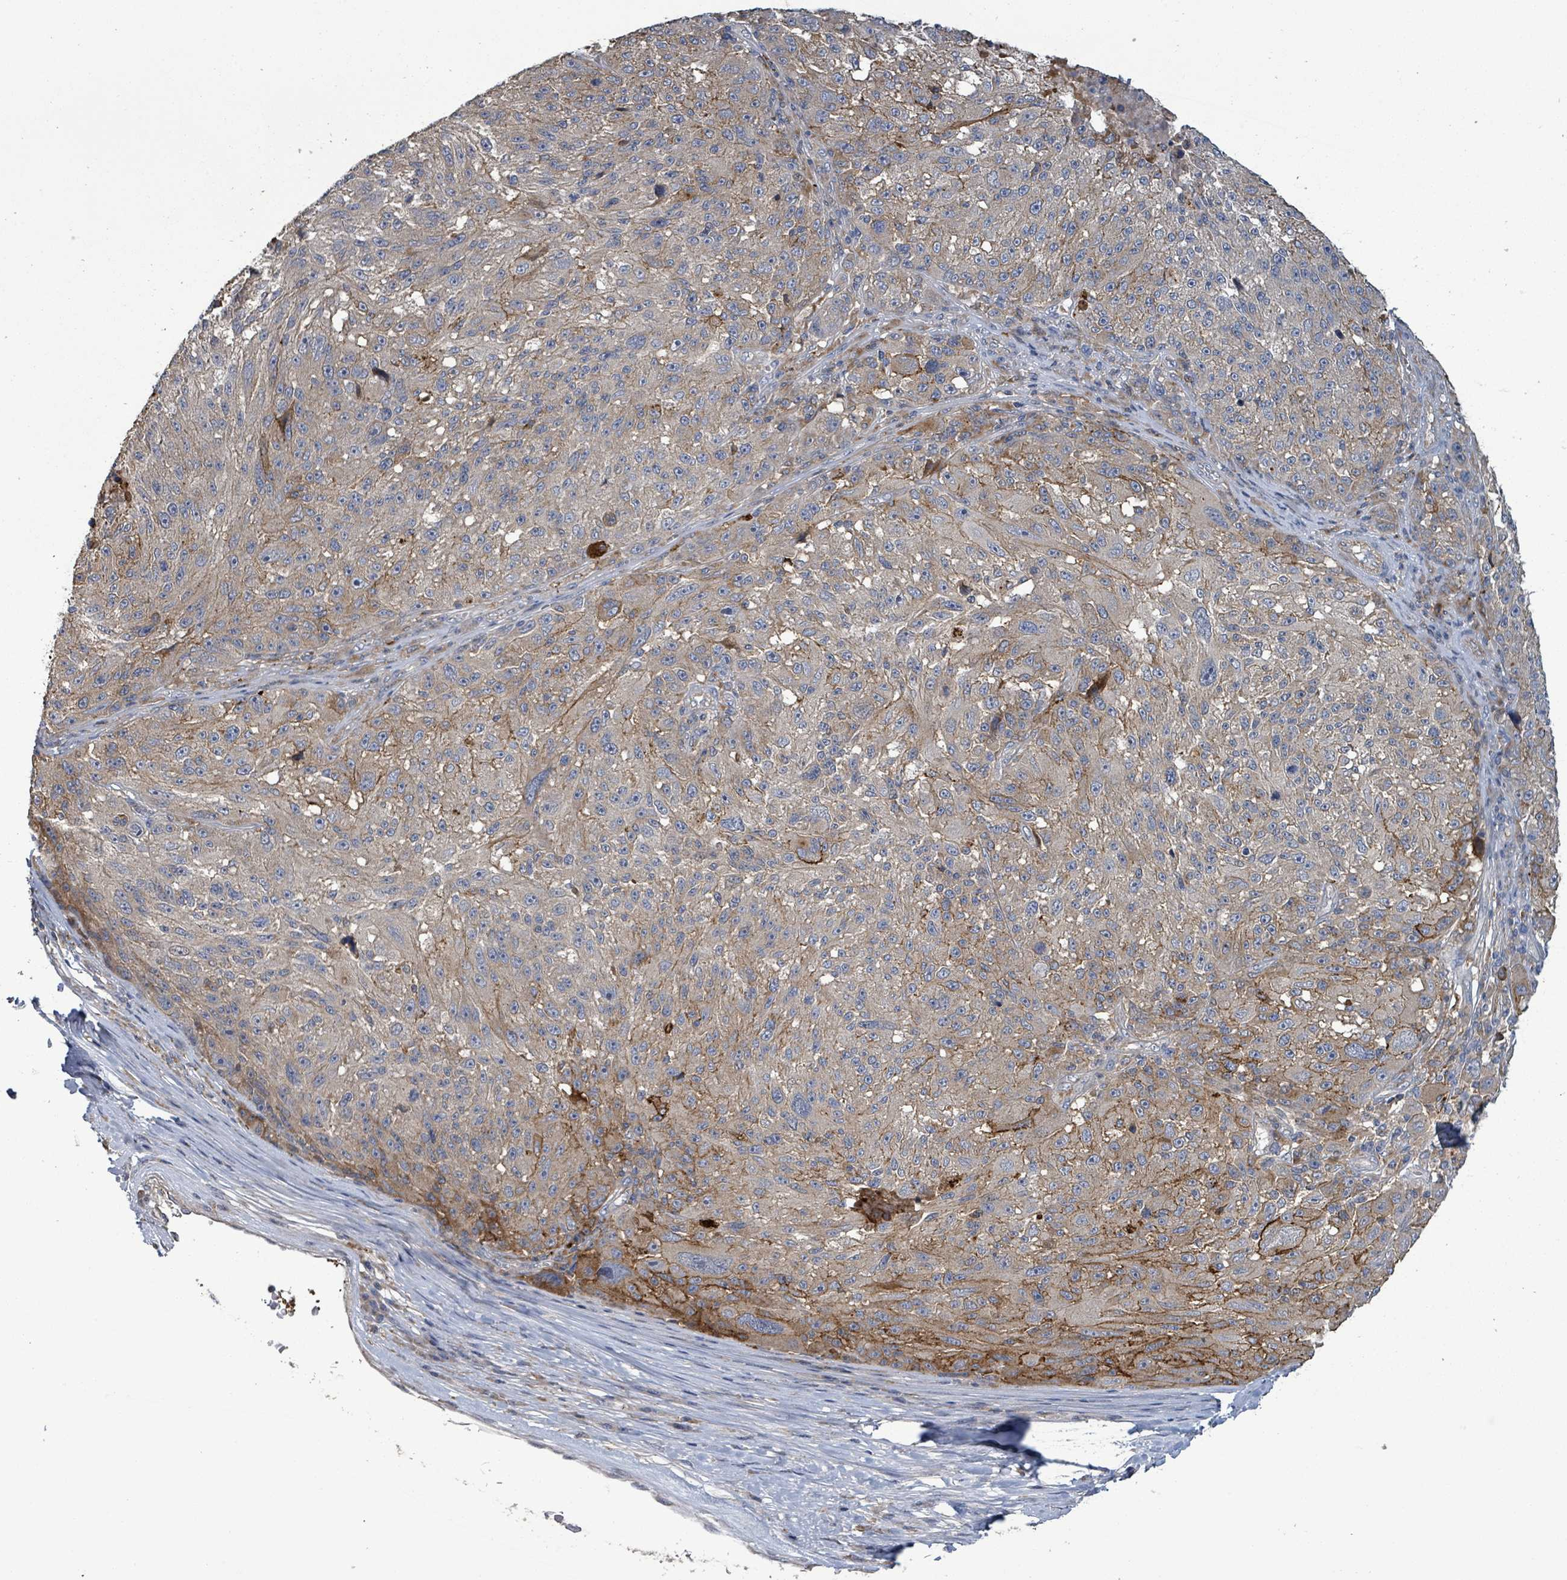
{"staining": {"intensity": "moderate", "quantity": "25%-75%", "location": "cytoplasmic/membranous"}, "tissue": "melanoma", "cell_type": "Tumor cells", "image_type": "cancer", "snomed": [{"axis": "morphology", "description": "Malignant melanoma, NOS"}, {"axis": "topography", "description": "Skin"}], "caption": "Human melanoma stained with a protein marker demonstrates moderate staining in tumor cells.", "gene": "PLAAT1", "patient": {"sex": "male", "age": 53}}